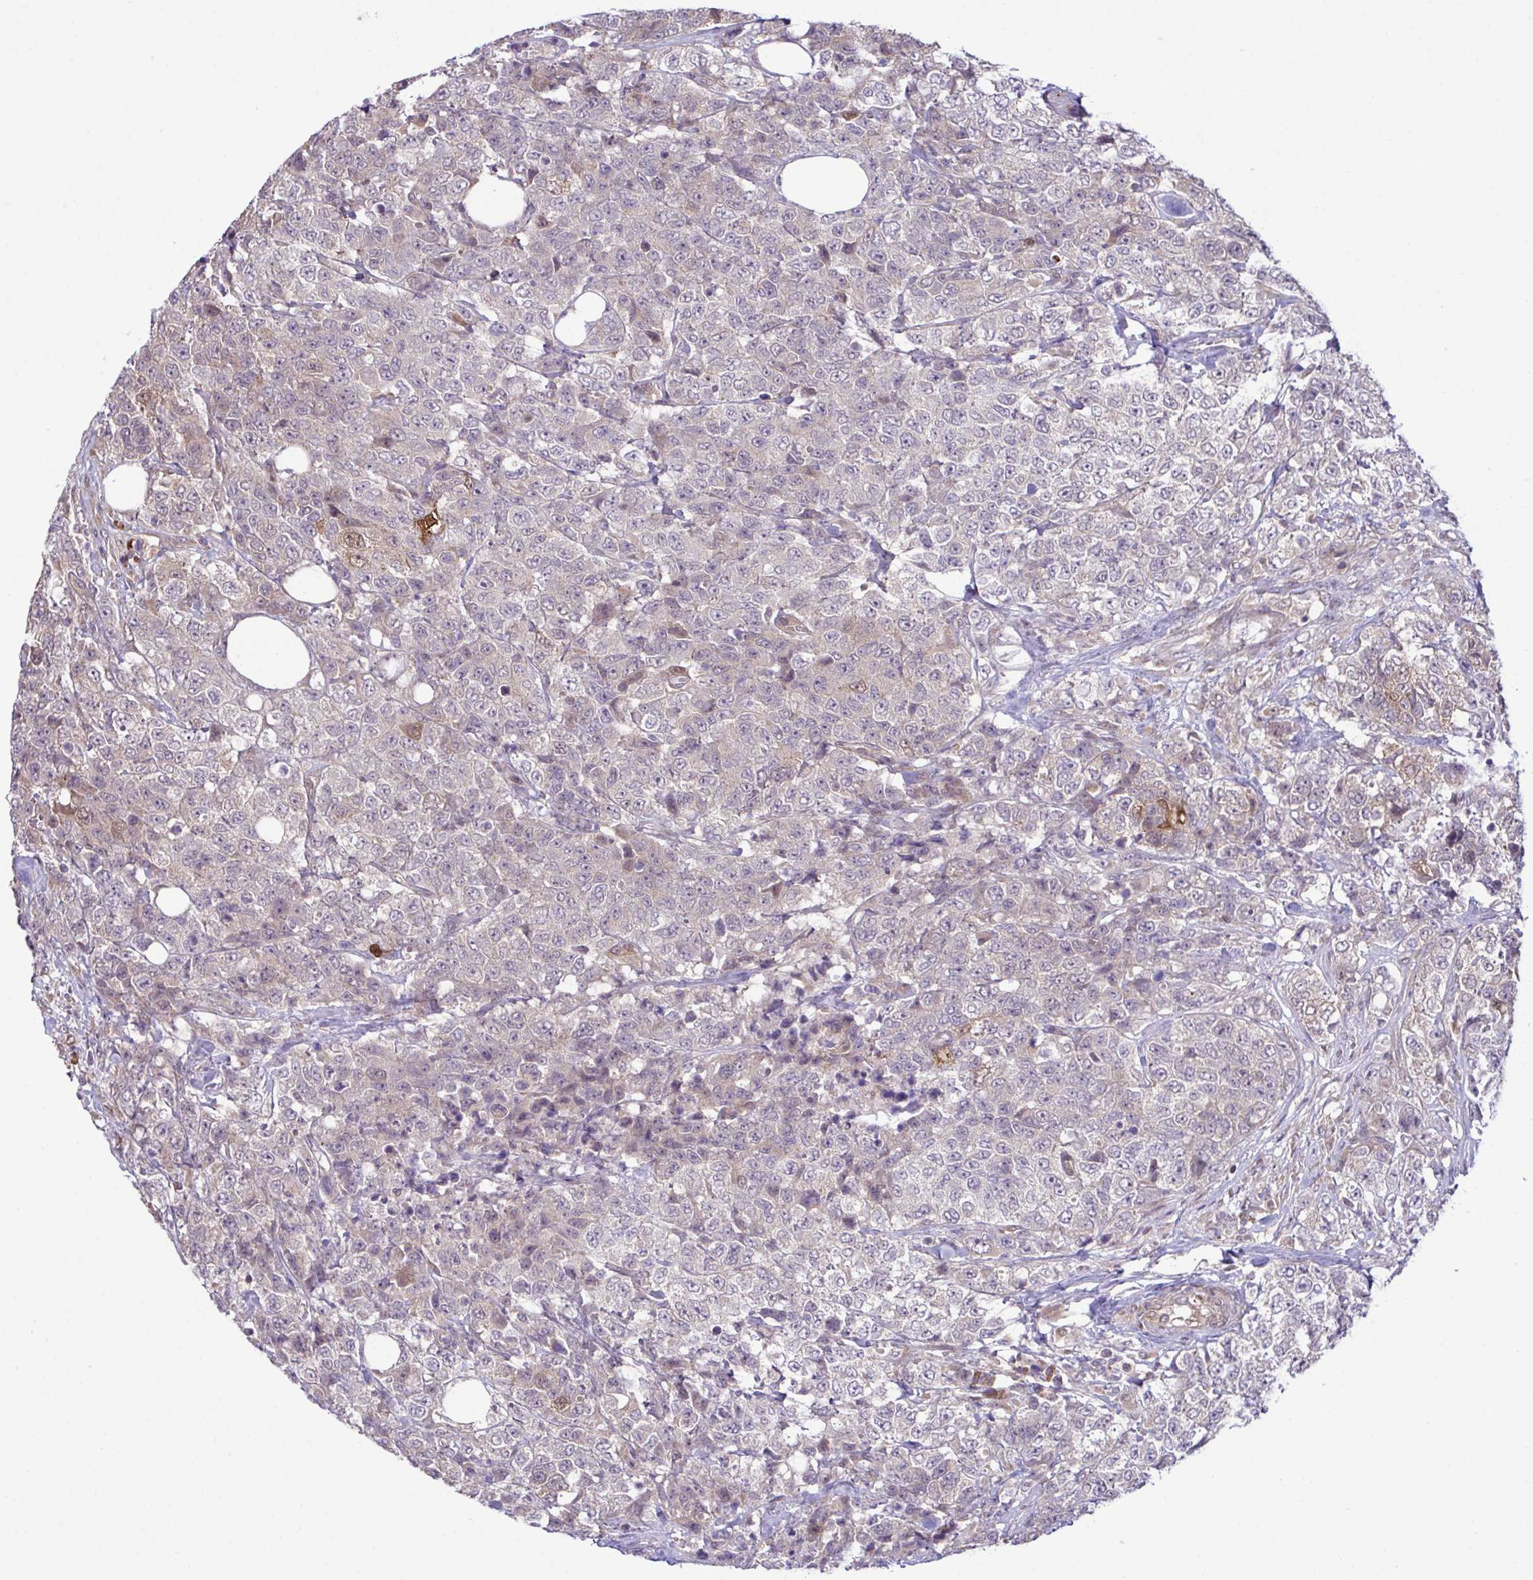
{"staining": {"intensity": "weak", "quantity": "25%-75%", "location": "cytoplasmic/membranous"}, "tissue": "urothelial cancer", "cell_type": "Tumor cells", "image_type": "cancer", "snomed": [{"axis": "morphology", "description": "Urothelial carcinoma, High grade"}, {"axis": "topography", "description": "Urinary bladder"}], "caption": "Immunohistochemistry (IHC) of urothelial cancer reveals low levels of weak cytoplasmic/membranous positivity in approximately 25%-75% of tumor cells.", "gene": "CMPK1", "patient": {"sex": "female", "age": 78}}